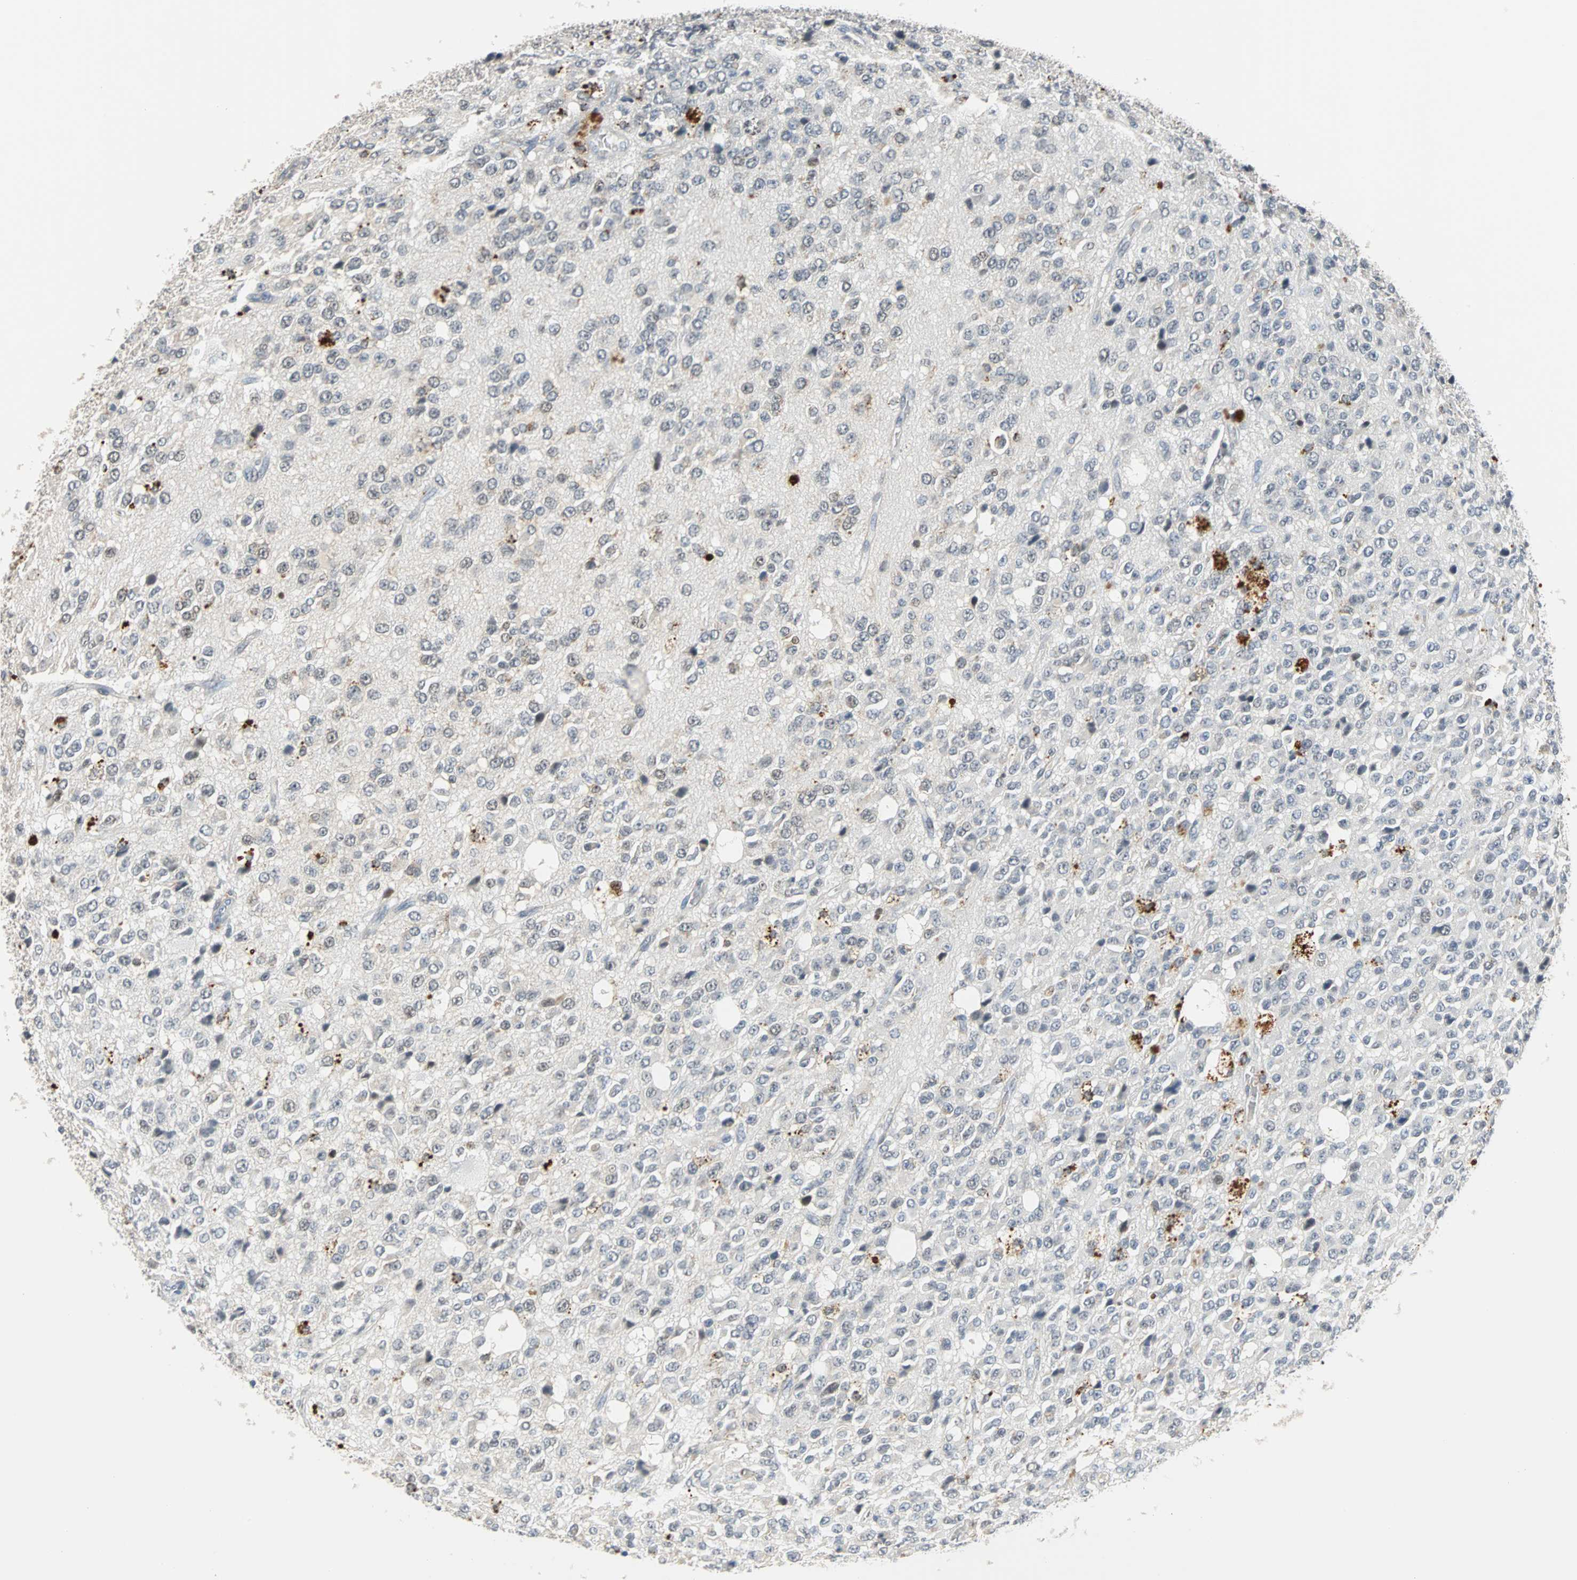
{"staining": {"intensity": "negative", "quantity": "none", "location": "none"}, "tissue": "glioma", "cell_type": "Tumor cells", "image_type": "cancer", "snomed": [{"axis": "morphology", "description": "Glioma, malignant, High grade"}, {"axis": "topography", "description": "pancreas cauda"}], "caption": "Glioma stained for a protein using immunohistochemistry exhibits no expression tumor cells.", "gene": "HLX", "patient": {"sex": "male", "age": 60}}